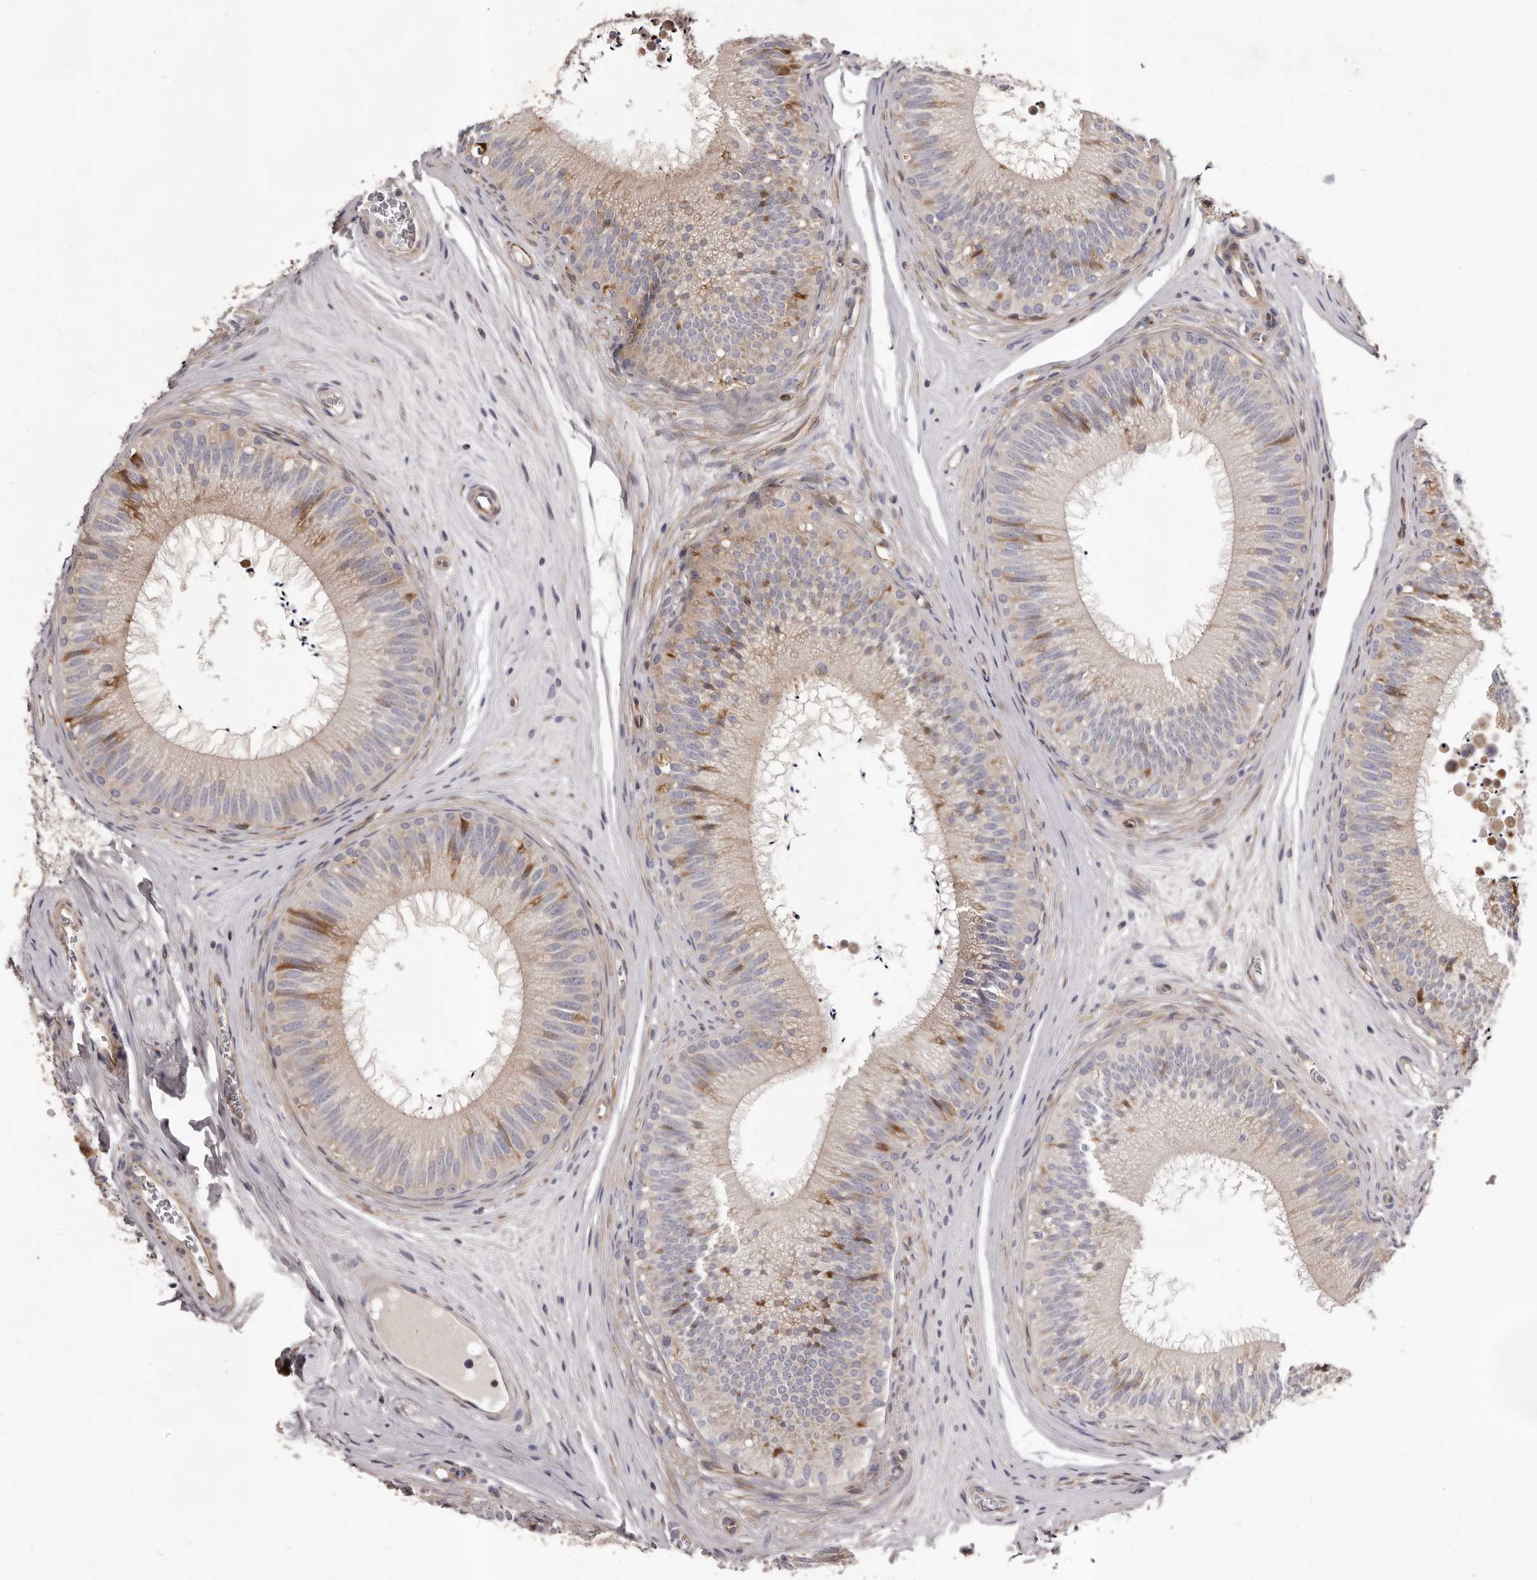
{"staining": {"intensity": "moderate", "quantity": "<25%", "location": "cytoplasmic/membranous"}, "tissue": "epididymis", "cell_type": "Glandular cells", "image_type": "normal", "snomed": [{"axis": "morphology", "description": "Normal tissue, NOS"}, {"axis": "topography", "description": "Epididymis"}], "caption": "Protein staining of unremarkable epididymis exhibits moderate cytoplasmic/membranous staining in about <25% of glandular cells.", "gene": "ALPK1", "patient": {"sex": "male", "age": 29}}